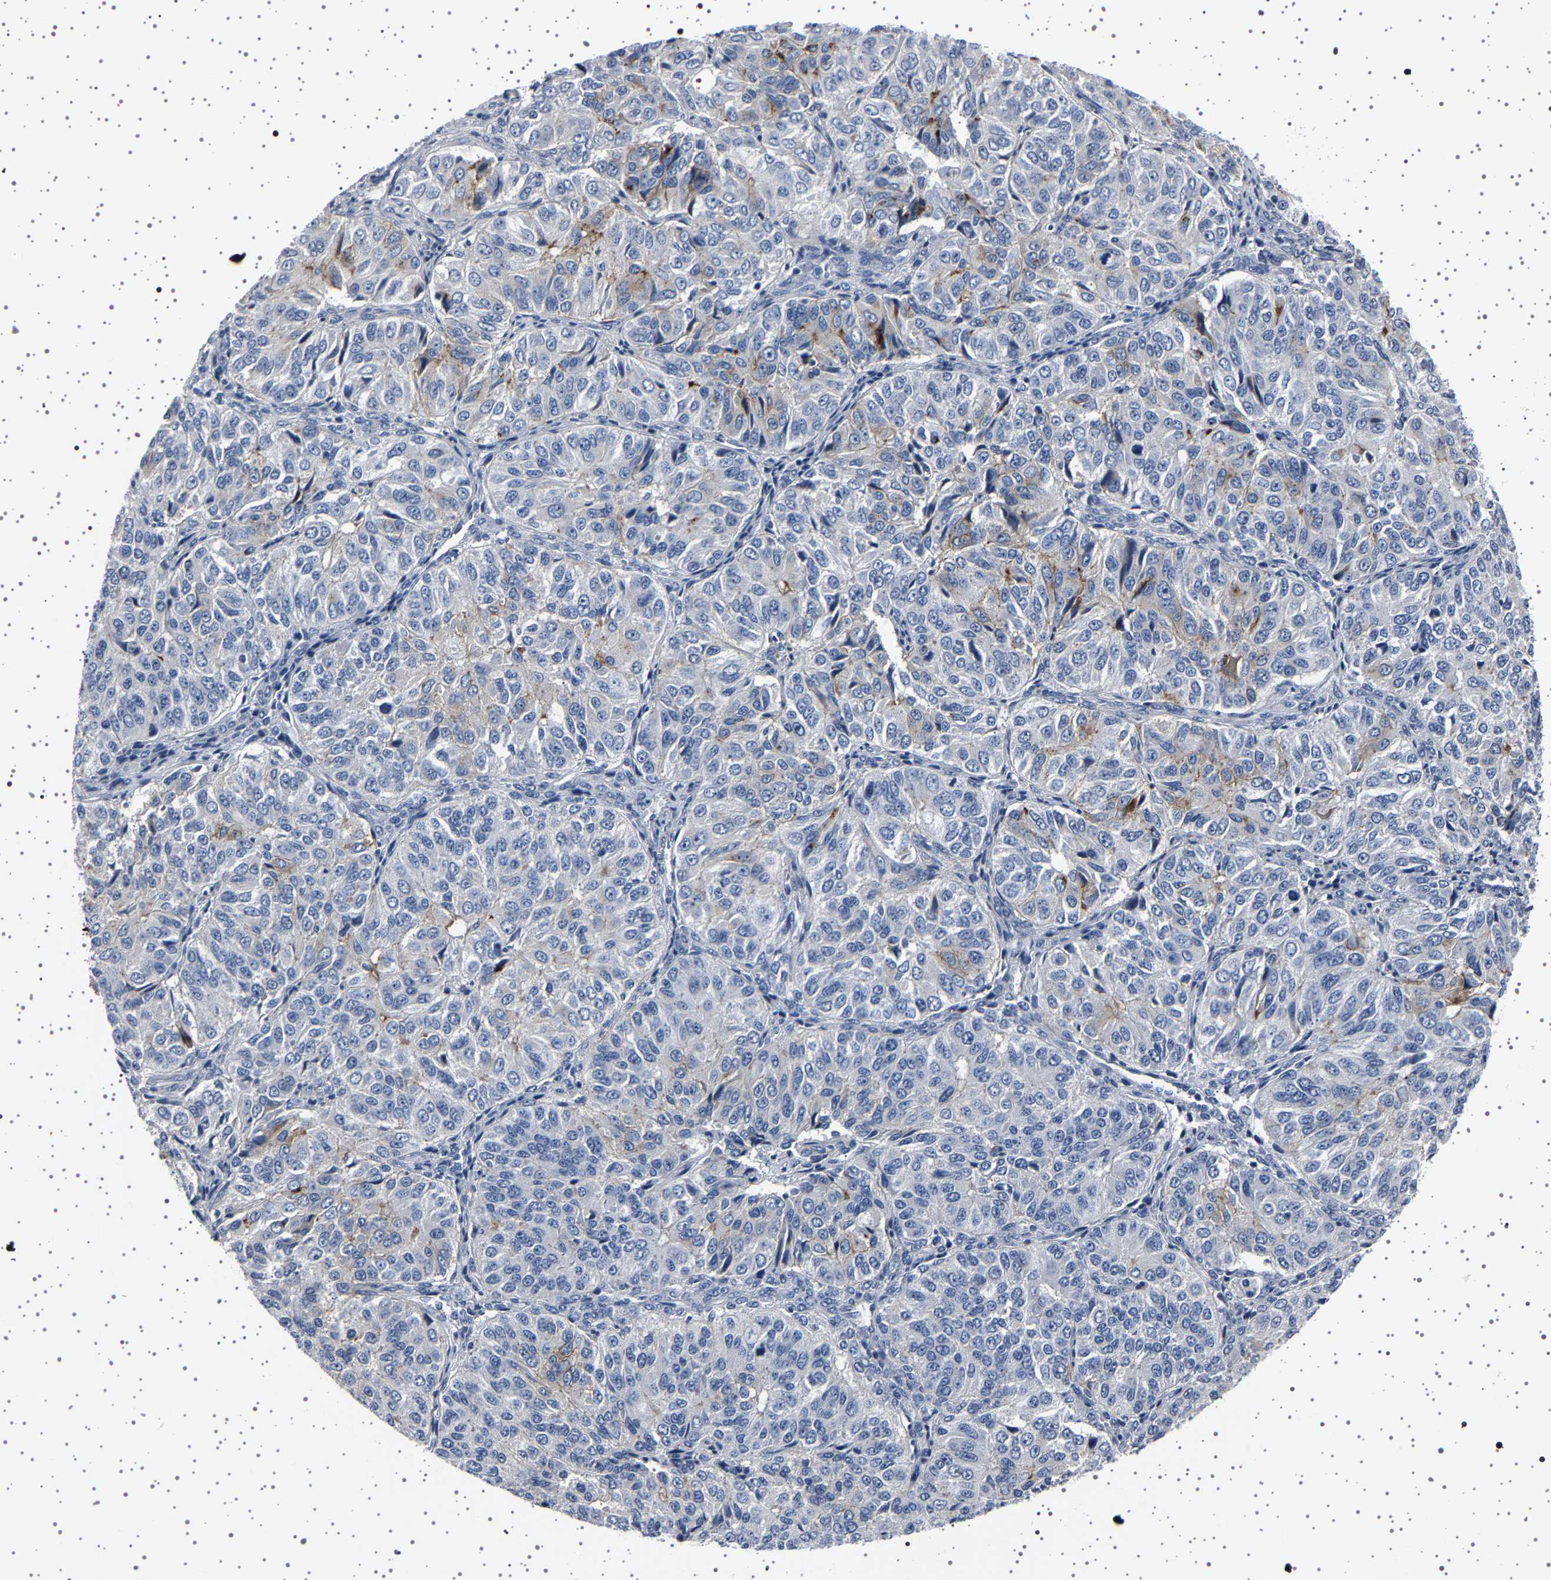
{"staining": {"intensity": "negative", "quantity": "none", "location": "none"}, "tissue": "ovarian cancer", "cell_type": "Tumor cells", "image_type": "cancer", "snomed": [{"axis": "morphology", "description": "Carcinoma, endometroid"}, {"axis": "topography", "description": "Ovary"}], "caption": "The photomicrograph shows no significant staining in tumor cells of ovarian endometroid carcinoma.", "gene": "PAK5", "patient": {"sex": "female", "age": 51}}